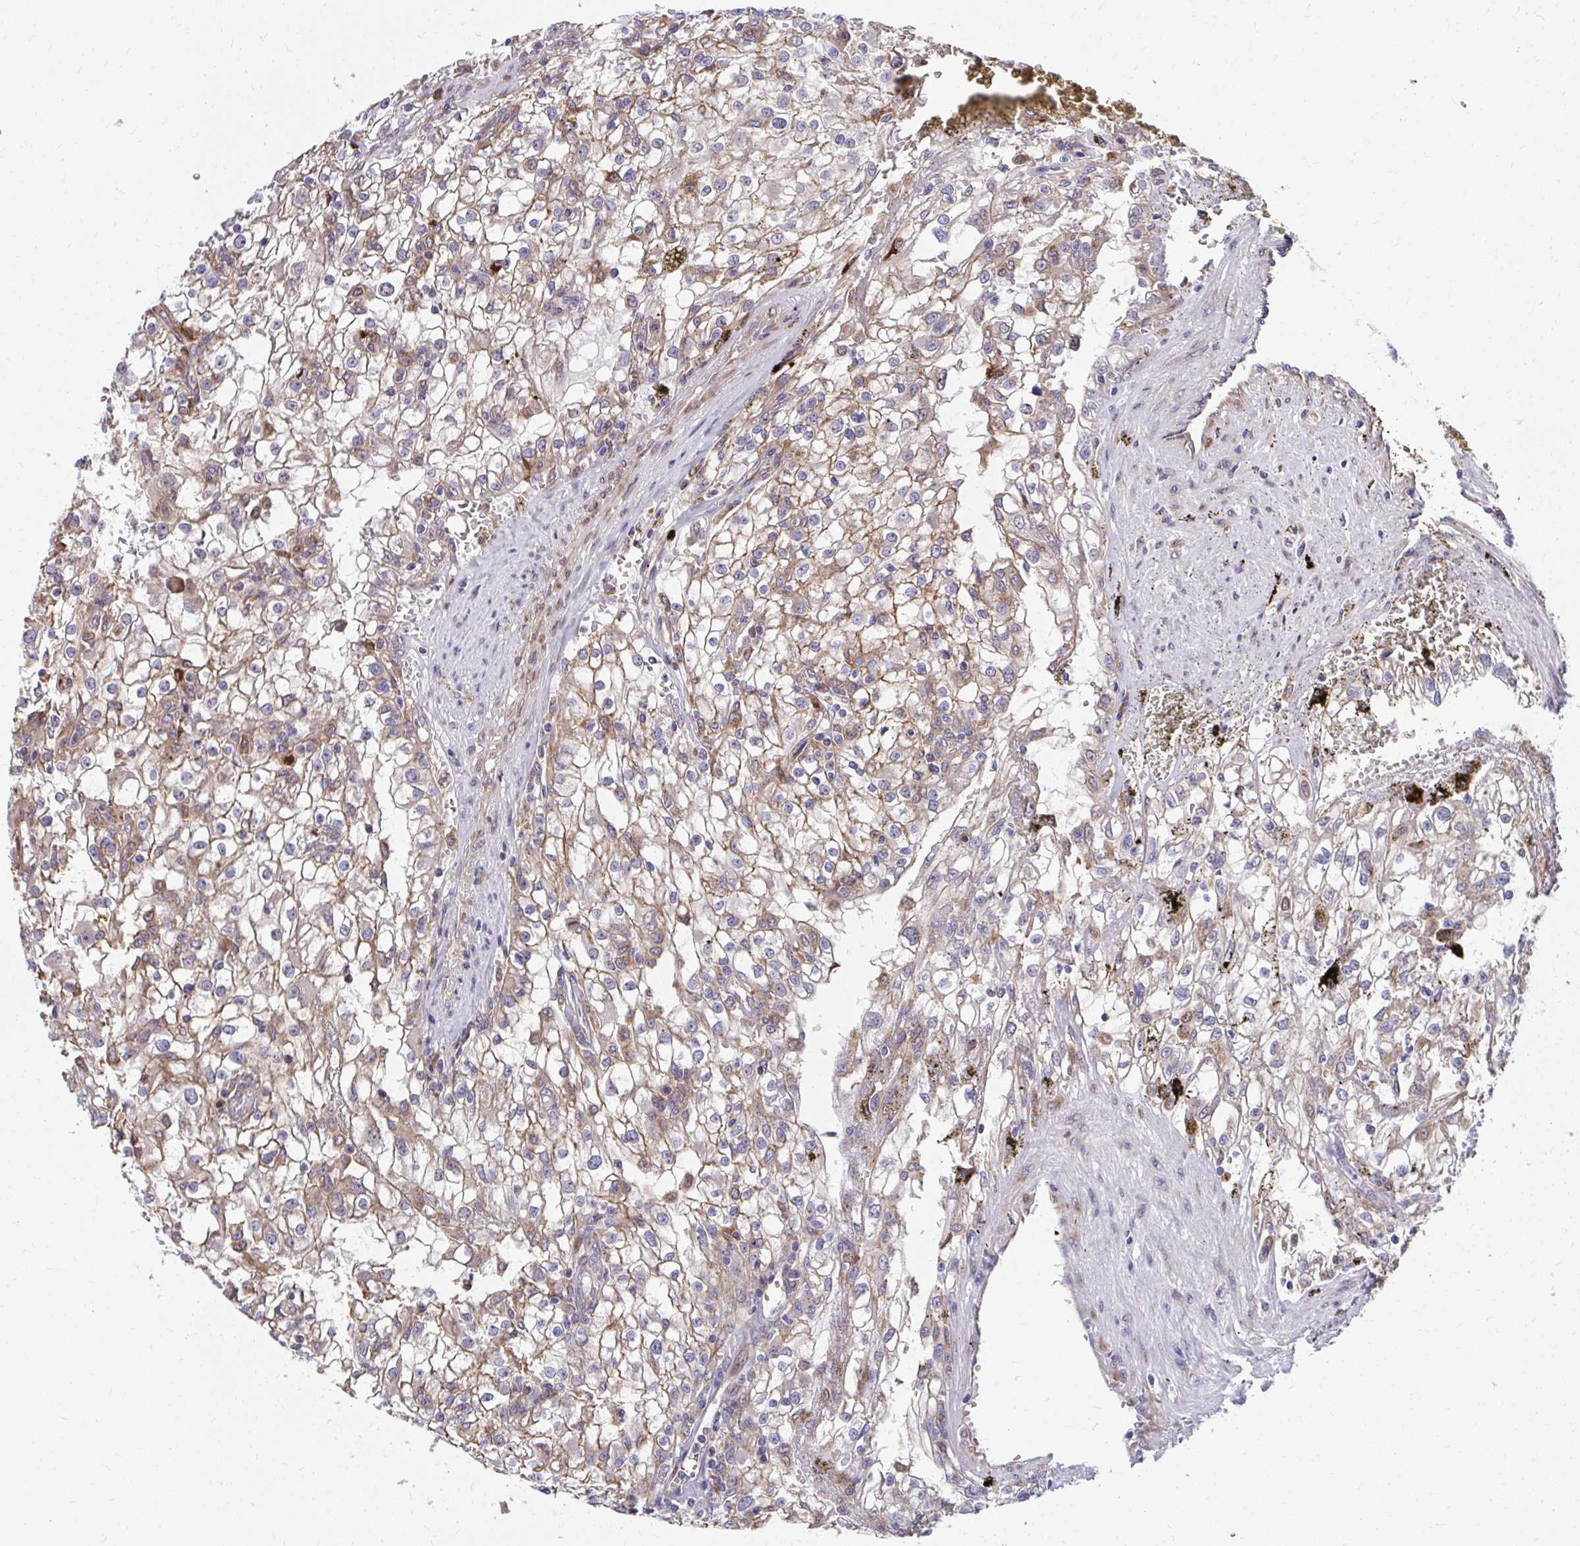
{"staining": {"intensity": "moderate", "quantity": ">75%", "location": "cytoplasmic/membranous"}, "tissue": "renal cancer", "cell_type": "Tumor cells", "image_type": "cancer", "snomed": [{"axis": "morphology", "description": "Adenocarcinoma, NOS"}, {"axis": "topography", "description": "Kidney"}], "caption": "About >75% of tumor cells in renal cancer (adenocarcinoma) show moderate cytoplasmic/membranous protein staining as visualized by brown immunohistochemical staining.", "gene": "ZNF778", "patient": {"sex": "female", "age": 74}}